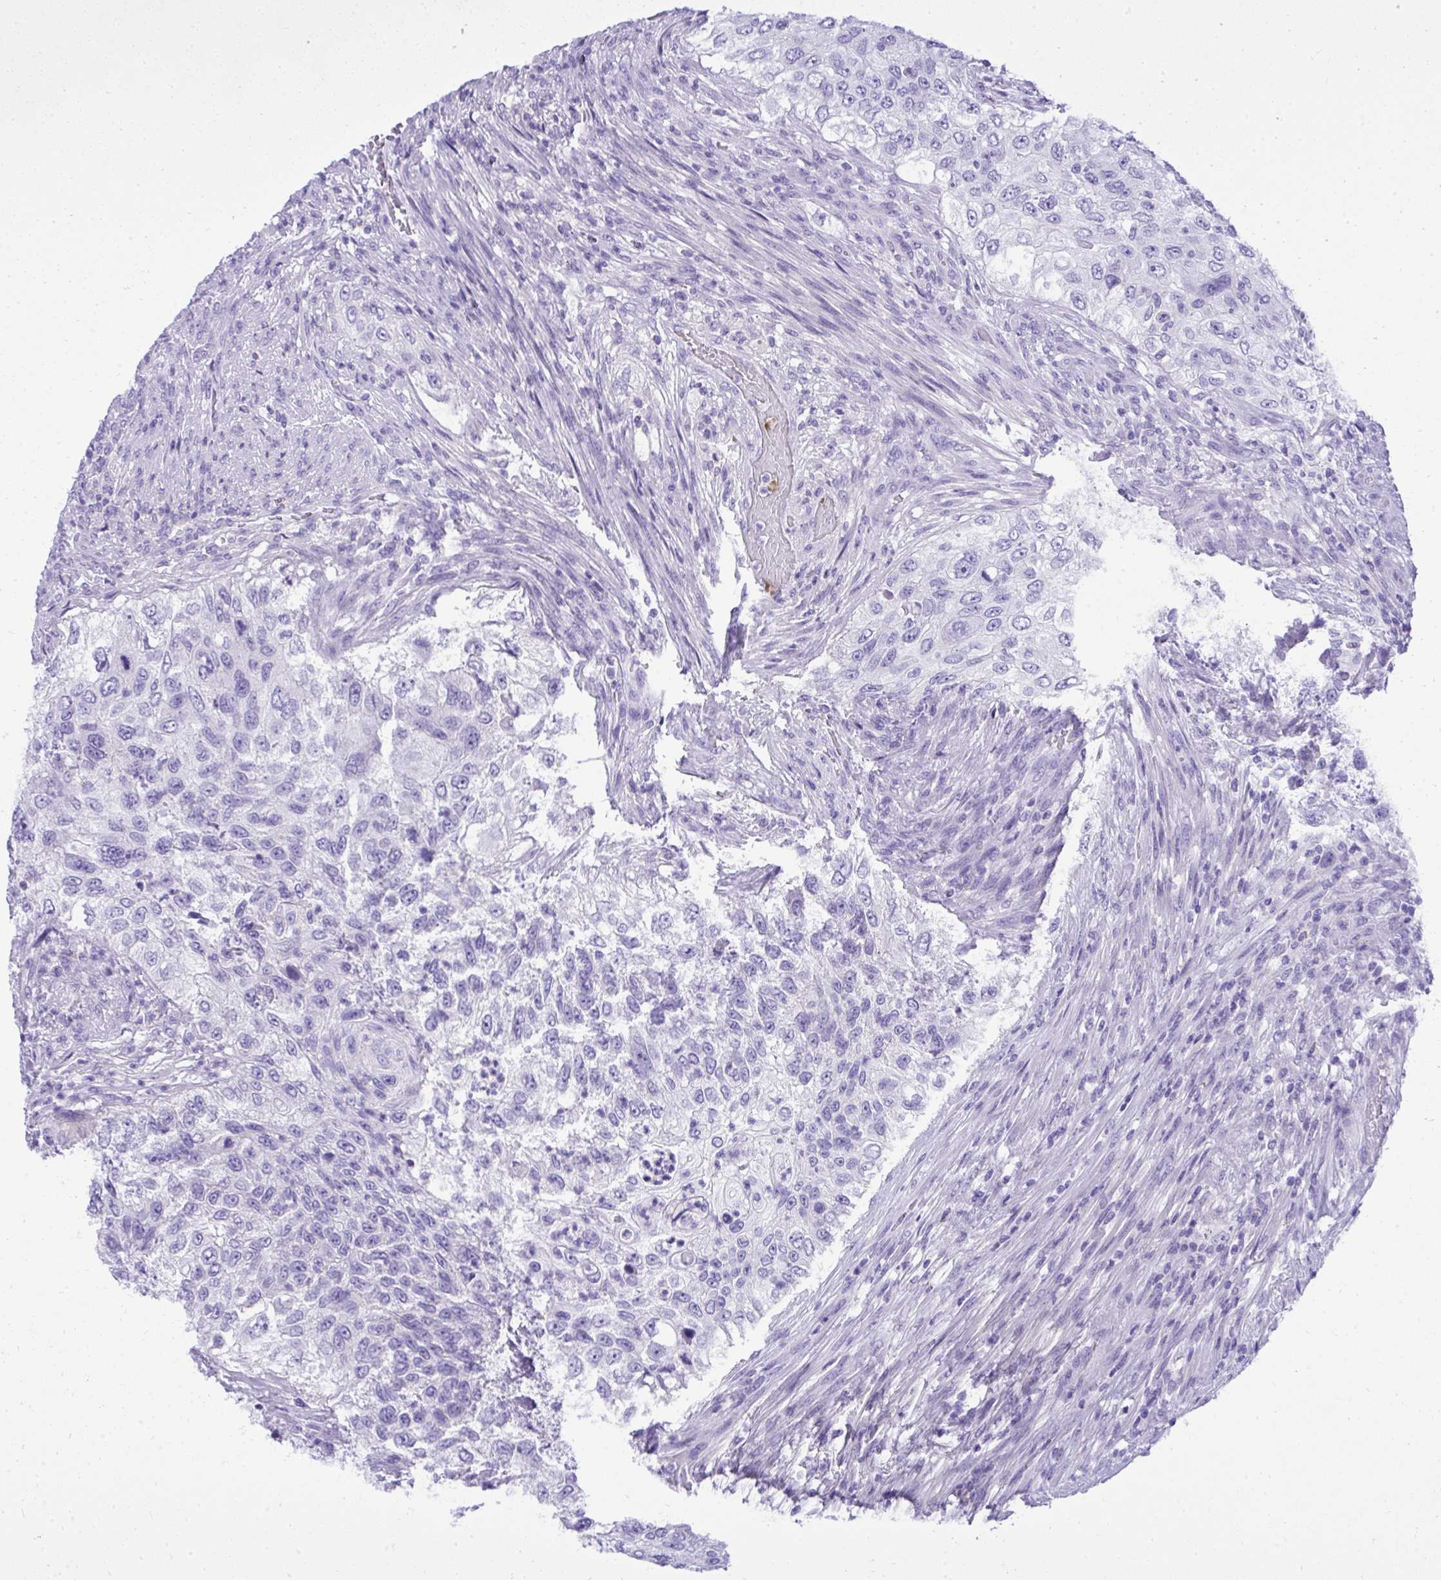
{"staining": {"intensity": "negative", "quantity": "none", "location": "none"}, "tissue": "urothelial cancer", "cell_type": "Tumor cells", "image_type": "cancer", "snomed": [{"axis": "morphology", "description": "Urothelial carcinoma, High grade"}, {"axis": "topography", "description": "Urinary bladder"}], "caption": "This photomicrograph is of urothelial cancer stained with IHC to label a protein in brown with the nuclei are counter-stained blue. There is no positivity in tumor cells. (DAB IHC visualized using brightfield microscopy, high magnification).", "gene": "ST6GALNAC3", "patient": {"sex": "female", "age": 60}}